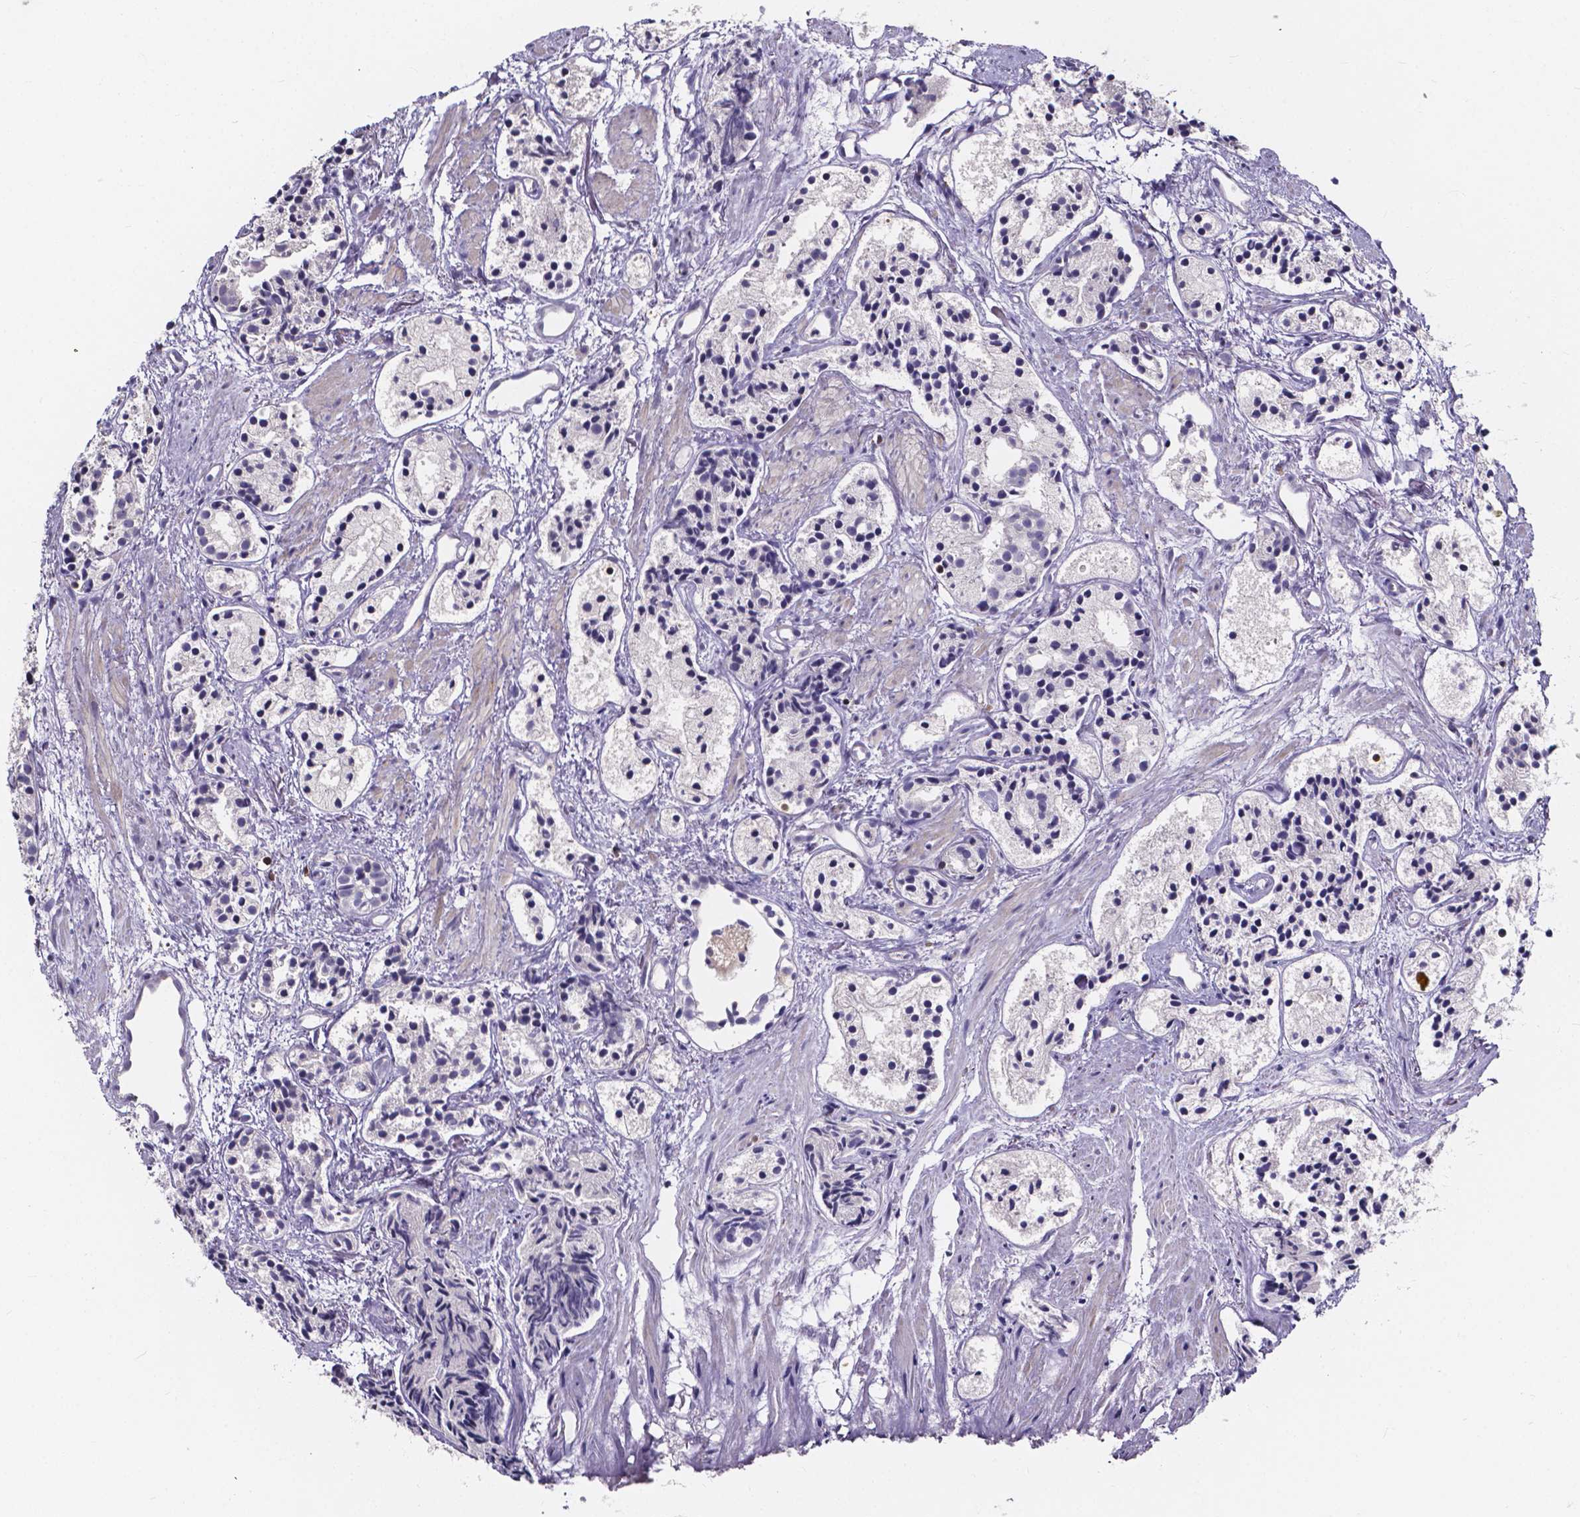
{"staining": {"intensity": "negative", "quantity": "none", "location": "none"}, "tissue": "prostate cancer", "cell_type": "Tumor cells", "image_type": "cancer", "snomed": [{"axis": "morphology", "description": "Adenocarcinoma, High grade"}, {"axis": "topography", "description": "Prostate"}], "caption": "DAB immunohistochemical staining of adenocarcinoma (high-grade) (prostate) shows no significant positivity in tumor cells.", "gene": "THEMIS", "patient": {"sex": "male", "age": 85}}